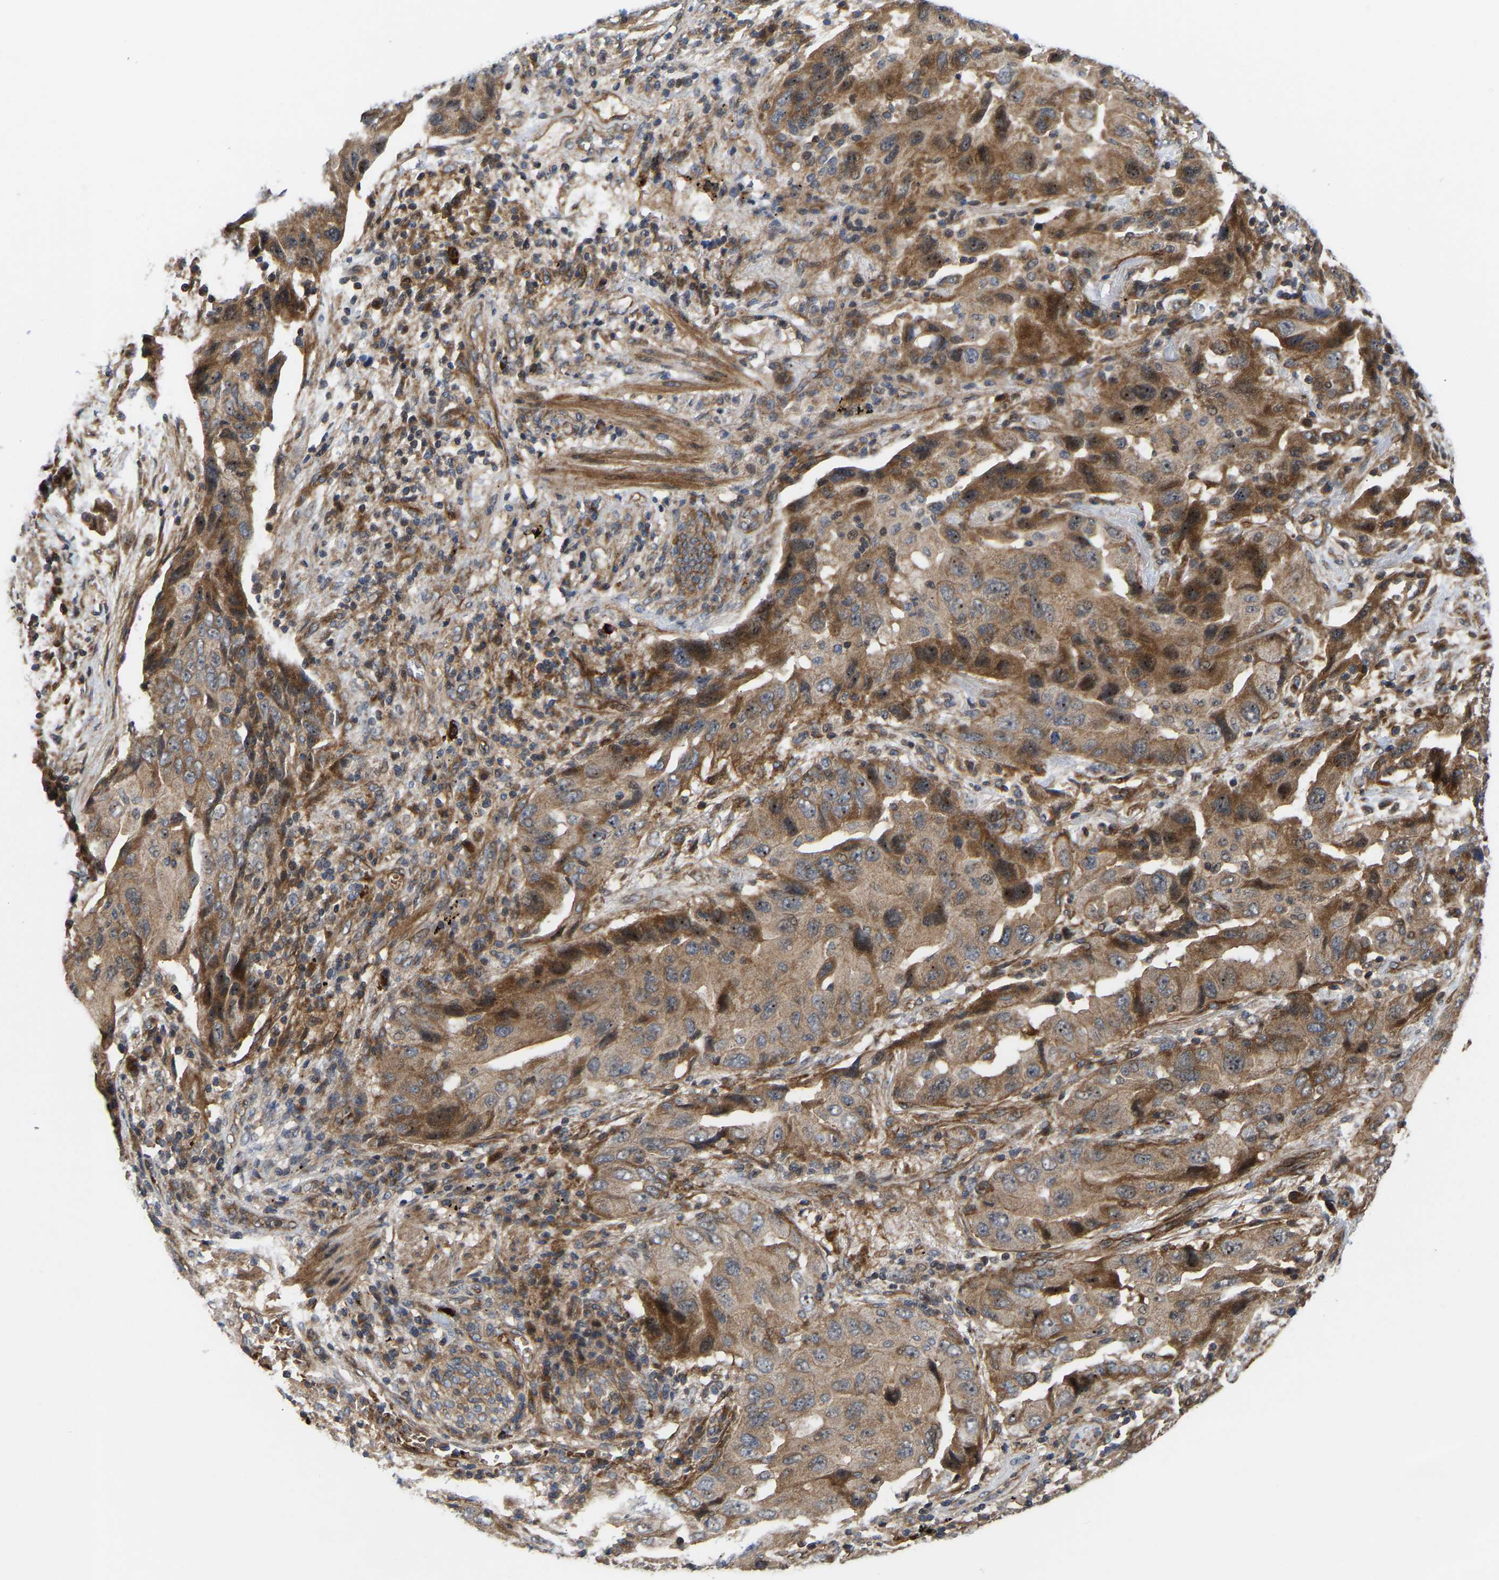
{"staining": {"intensity": "moderate", "quantity": ">75%", "location": "cytoplasmic/membranous,nuclear"}, "tissue": "lung cancer", "cell_type": "Tumor cells", "image_type": "cancer", "snomed": [{"axis": "morphology", "description": "Adenocarcinoma, NOS"}, {"axis": "topography", "description": "Lung"}], "caption": "Approximately >75% of tumor cells in human lung cancer (adenocarcinoma) demonstrate moderate cytoplasmic/membranous and nuclear protein expression as visualized by brown immunohistochemical staining.", "gene": "STAU1", "patient": {"sex": "female", "age": 65}}